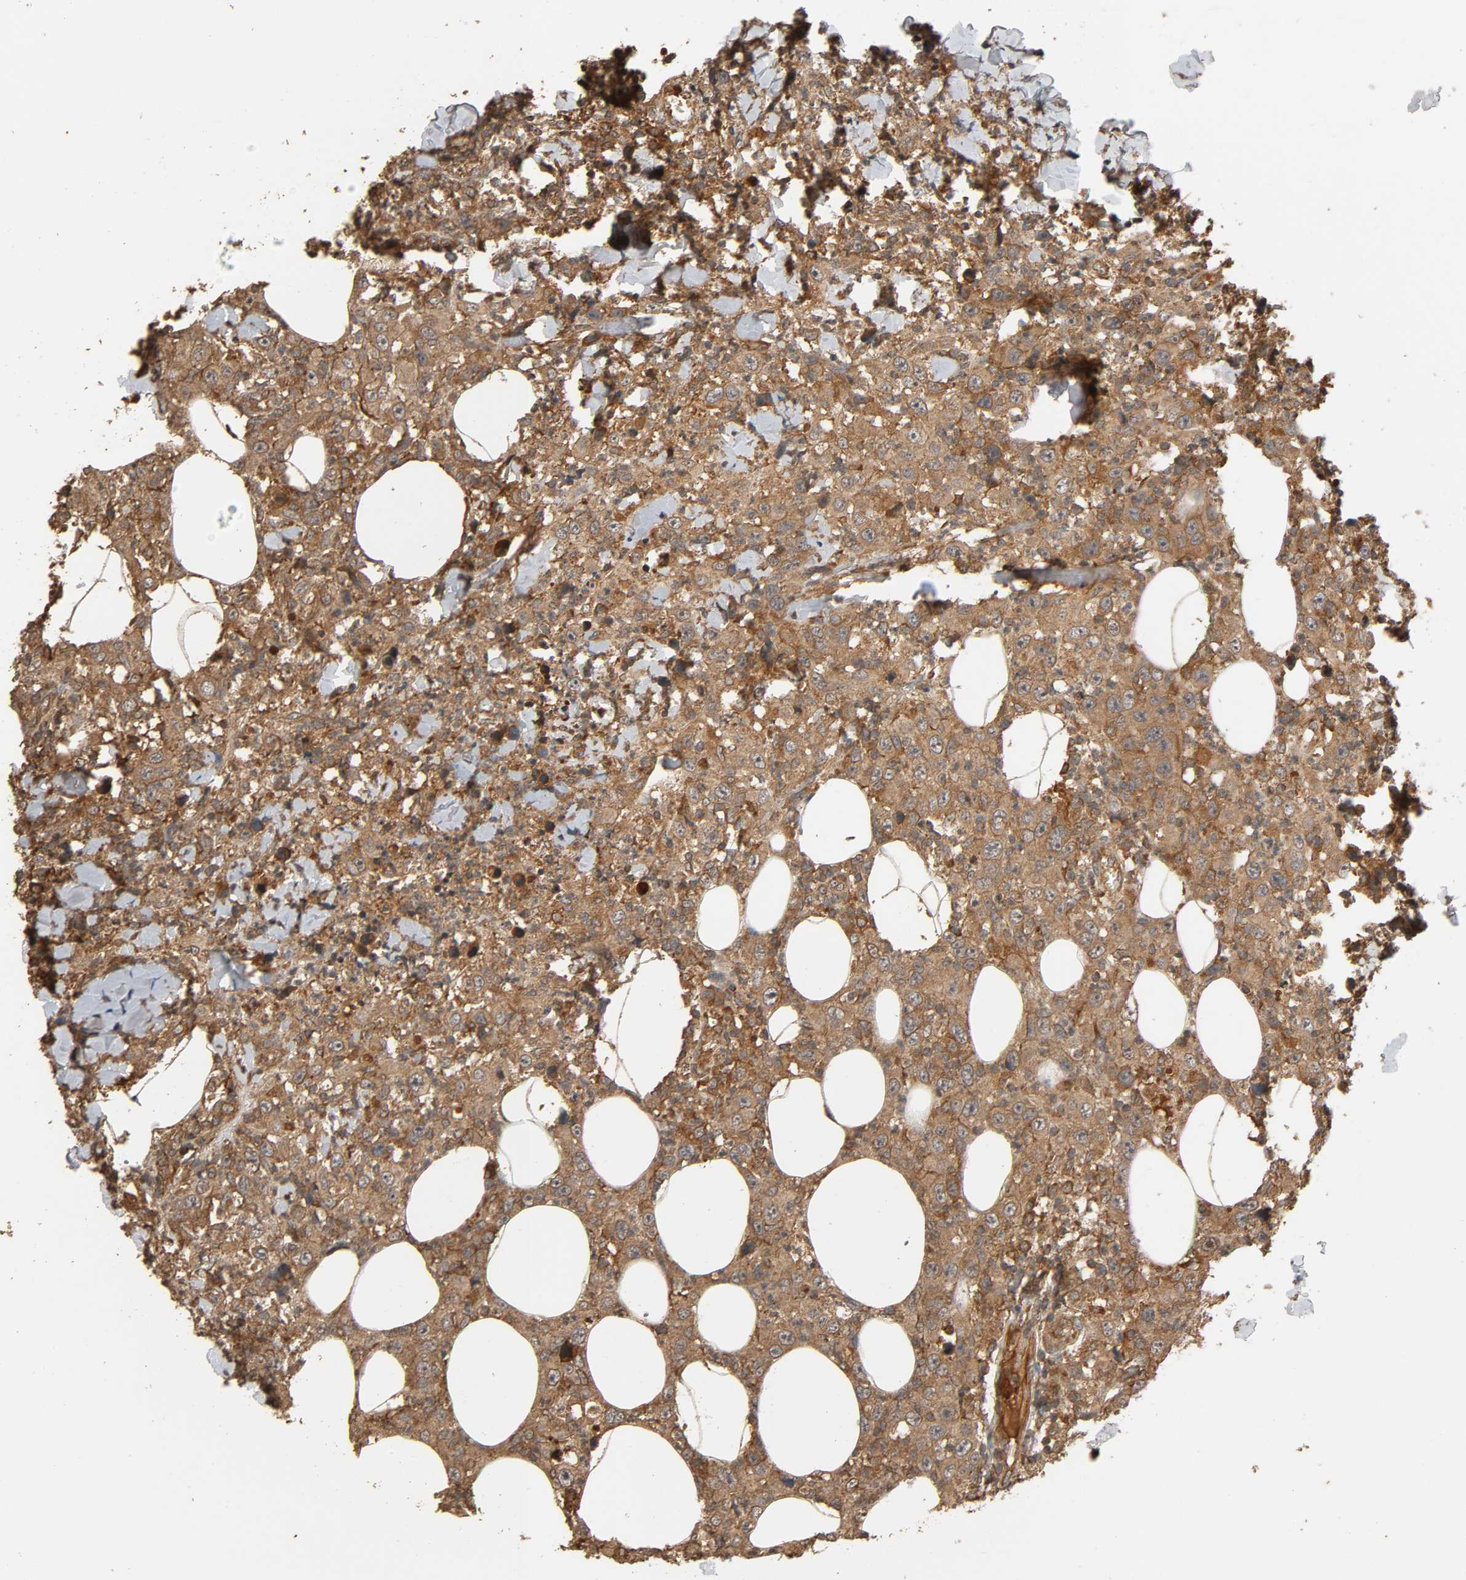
{"staining": {"intensity": "moderate", "quantity": ">75%", "location": "cytoplasmic/membranous"}, "tissue": "thyroid cancer", "cell_type": "Tumor cells", "image_type": "cancer", "snomed": [{"axis": "morphology", "description": "Carcinoma, NOS"}, {"axis": "topography", "description": "Thyroid gland"}], "caption": "Protein expression analysis of human thyroid cancer (carcinoma) reveals moderate cytoplasmic/membranous positivity in about >75% of tumor cells.", "gene": "MAP3K8", "patient": {"sex": "female", "age": 77}}